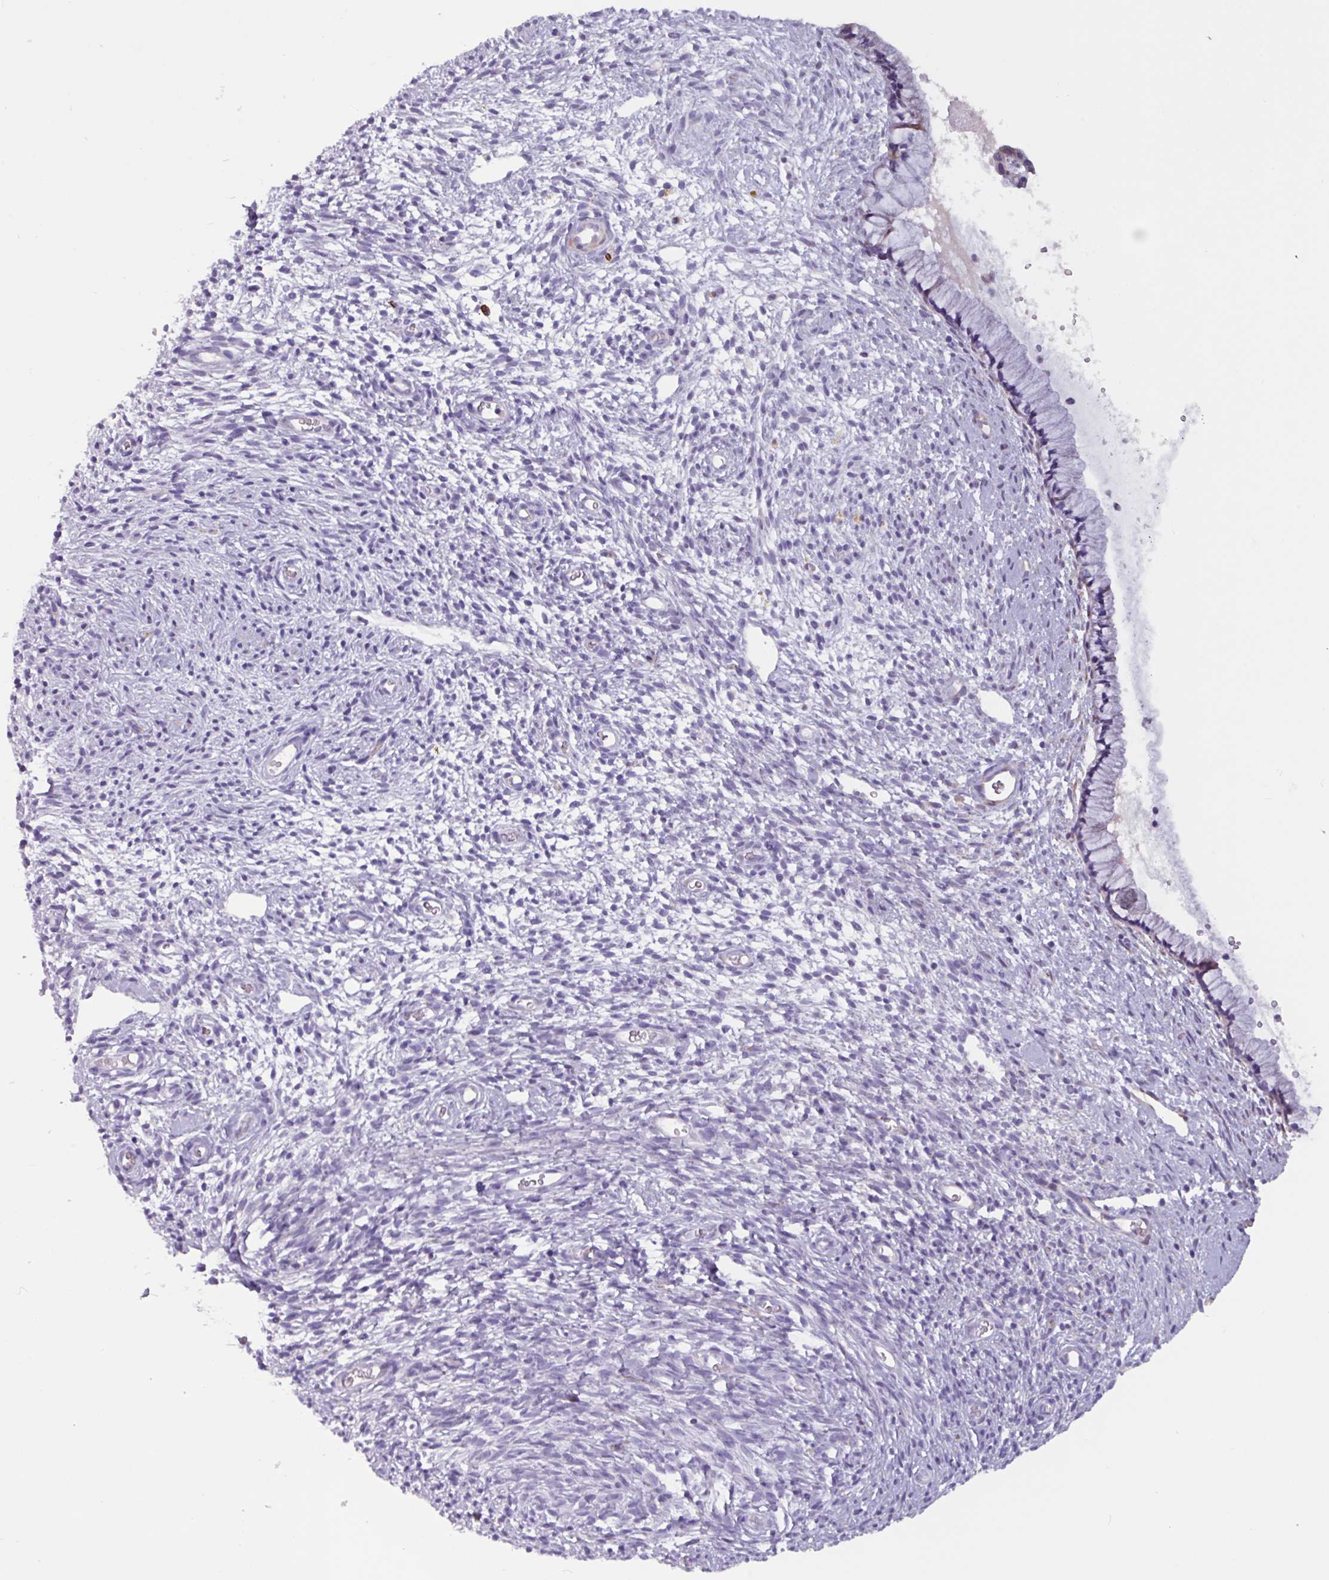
{"staining": {"intensity": "weak", "quantity": "<25%", "location": "cytoplasmic/membranous"}, "tissue": "cervix", "cell_type": "Glandular cells", "image_type": "normal", "snomed": [{"axis": "morphology", "description": "Normal tissue, NOS"}, {"axis": "topography", "description": "Cervix"}], "caption": "An immunohistochemistry photomicrograph of benign cervix is shown. There is no staining in glandular cells of cervix. (DAB (3,3'-diaminobenzidine) immunohistochemistry (IHC) visualized using brightfield microscopy, high magnification).", "gene": "ADGRE1", "patient": {"sex": "female", "age": 76}}